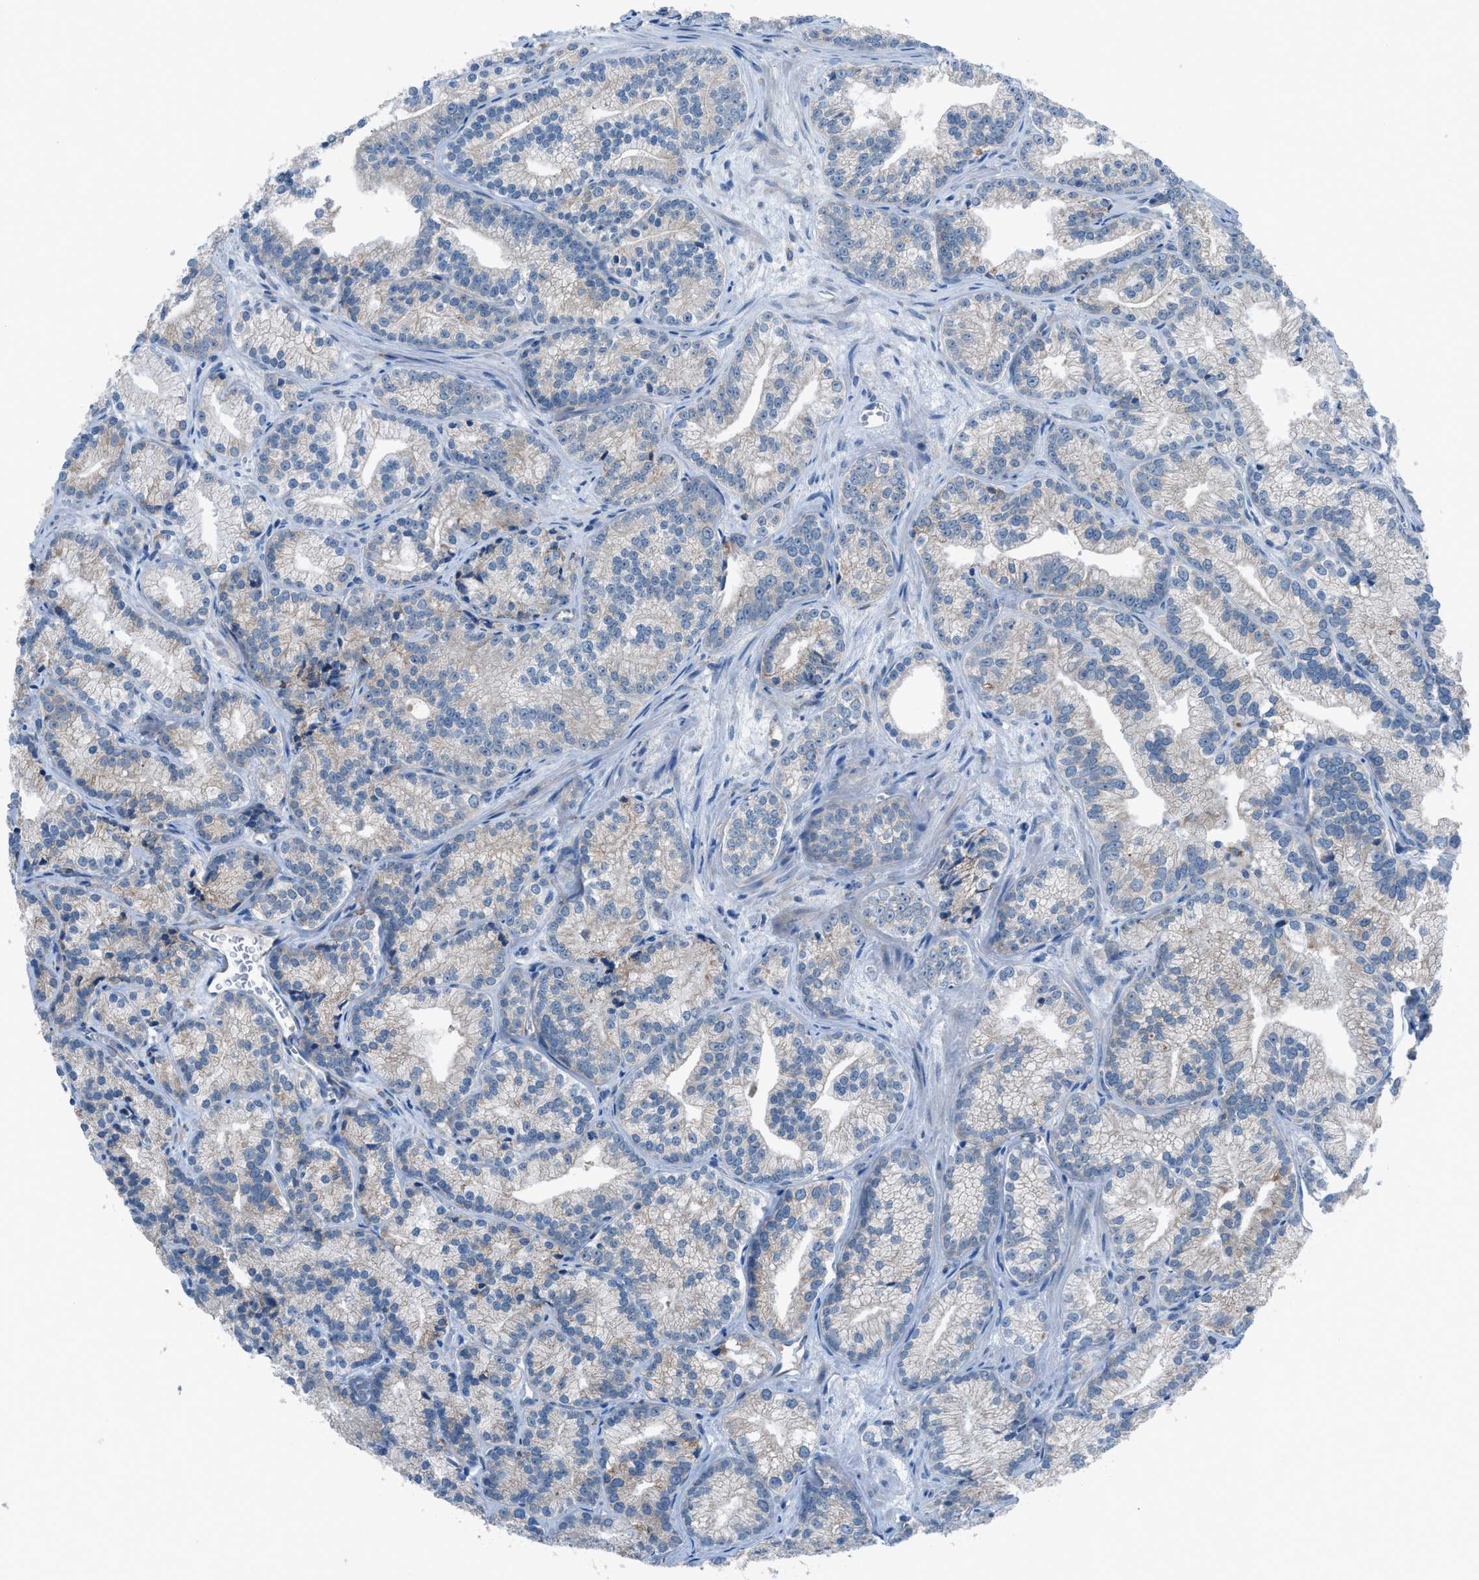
{"staining": {"intensity": "weak", "quantity": "<25%", "location": "cytoplasmic/membranous"}, "tissue": "prostate cancer", "cell_type": "Tumor cells", "image_type": "cancer", "snomed": [{"axis": "morphology", "description": "Adenocarcinoma, Low grade"}, {"axis": "topography", "description": "Prostate"}], "caption": "Tumor cells are negative for brown protein staining in prostate cancer (adenocarcinoma (low-grade)).", "gene": "HEG1", "patient": {"sex": "male", "age": 89}}